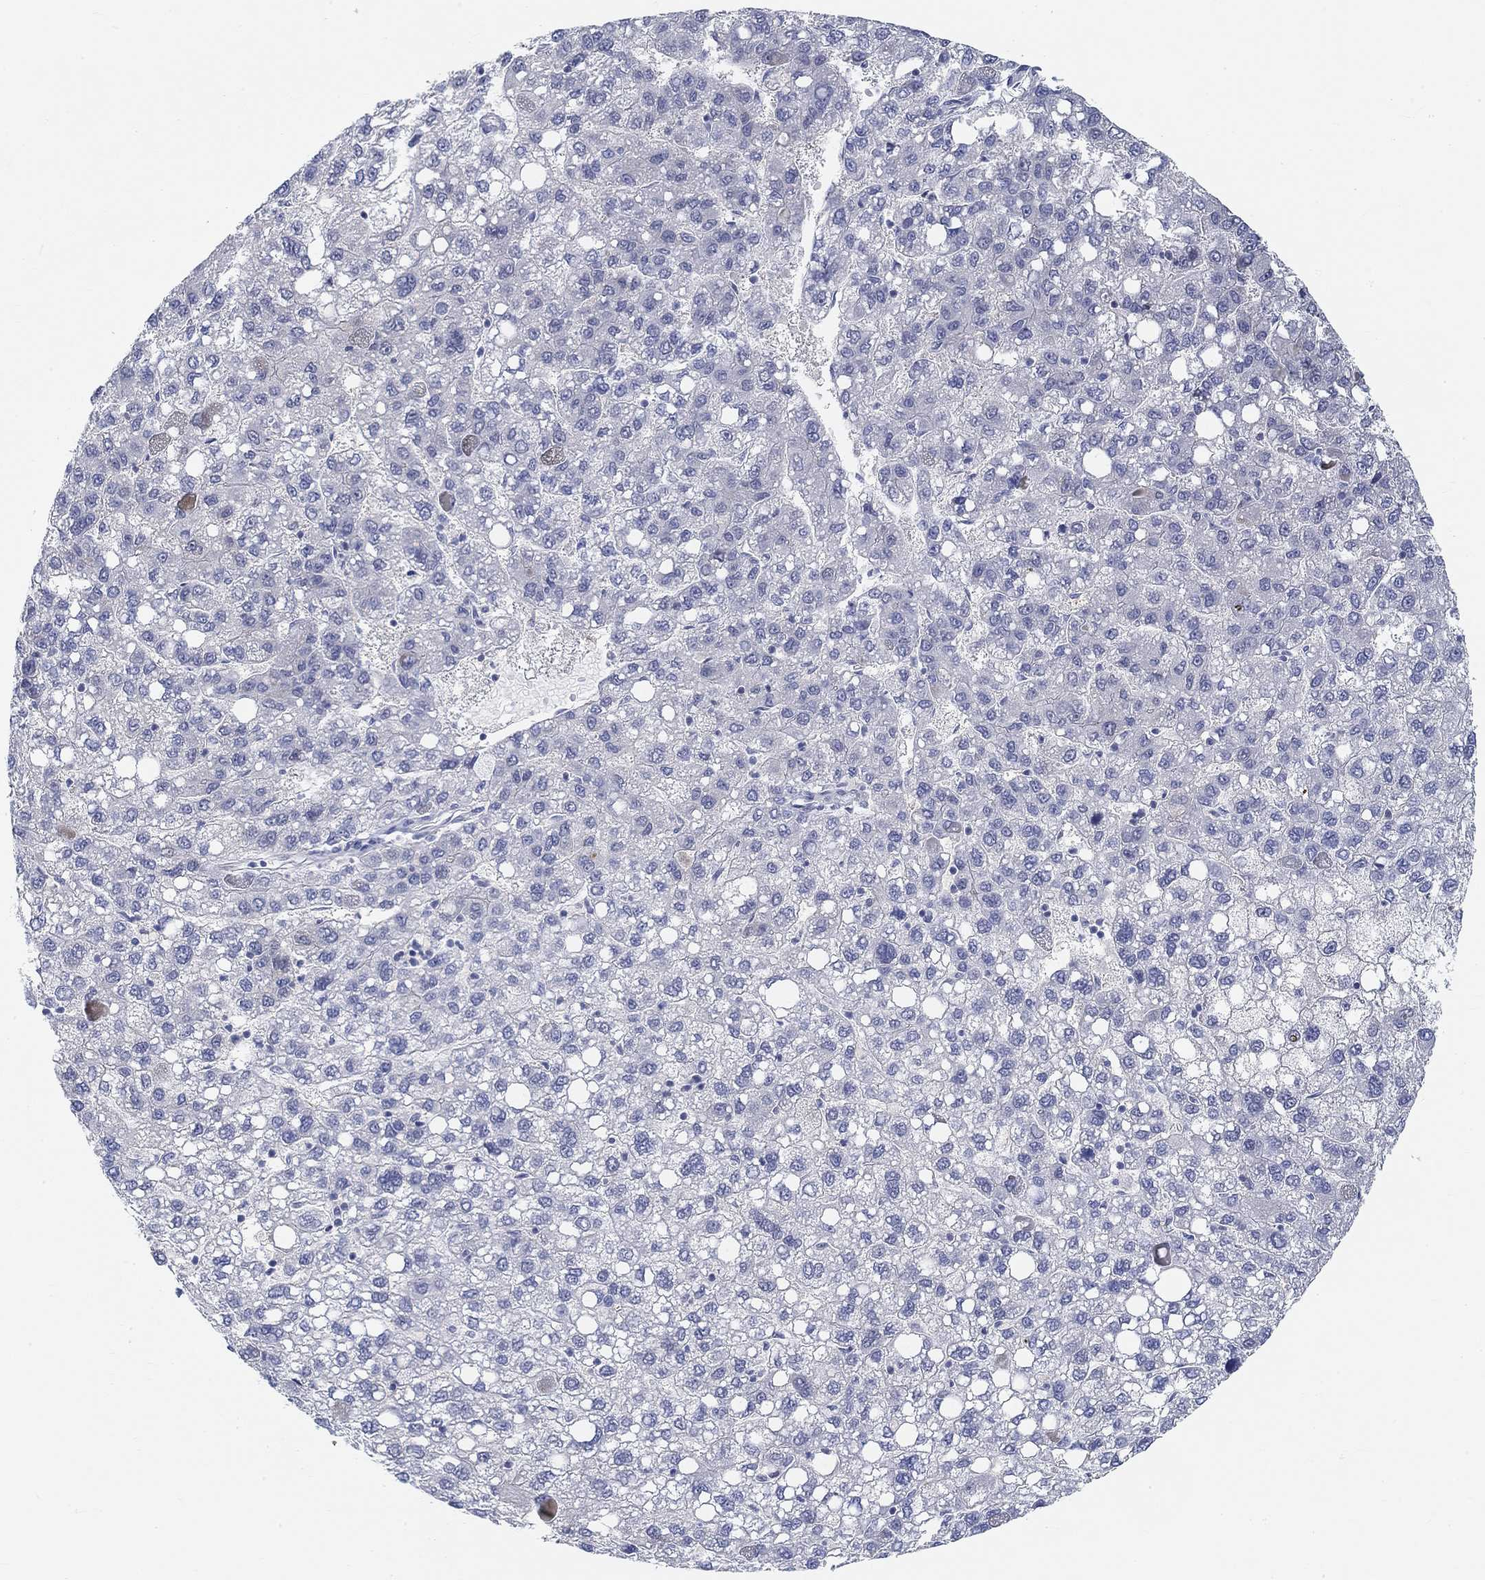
{"staining": {"intensity": "negative", "quantity": "none", "location": "none"}, "tissue": "liver cancer", "cell_type": "Tumor cells", "image_type": "cancer", "snomed": [{"axis": "morphology", "description": "Carcinoma, Hepatocellular, NOS"}, {"axis": "topography", "description": "Liver"}], "caption": "A photomicrograph of liver cancer stained for a protein exhibits no brown staining in tumor cells.", "gene": "SNTG2", "patient": {"sex": "female", "age": 82}}